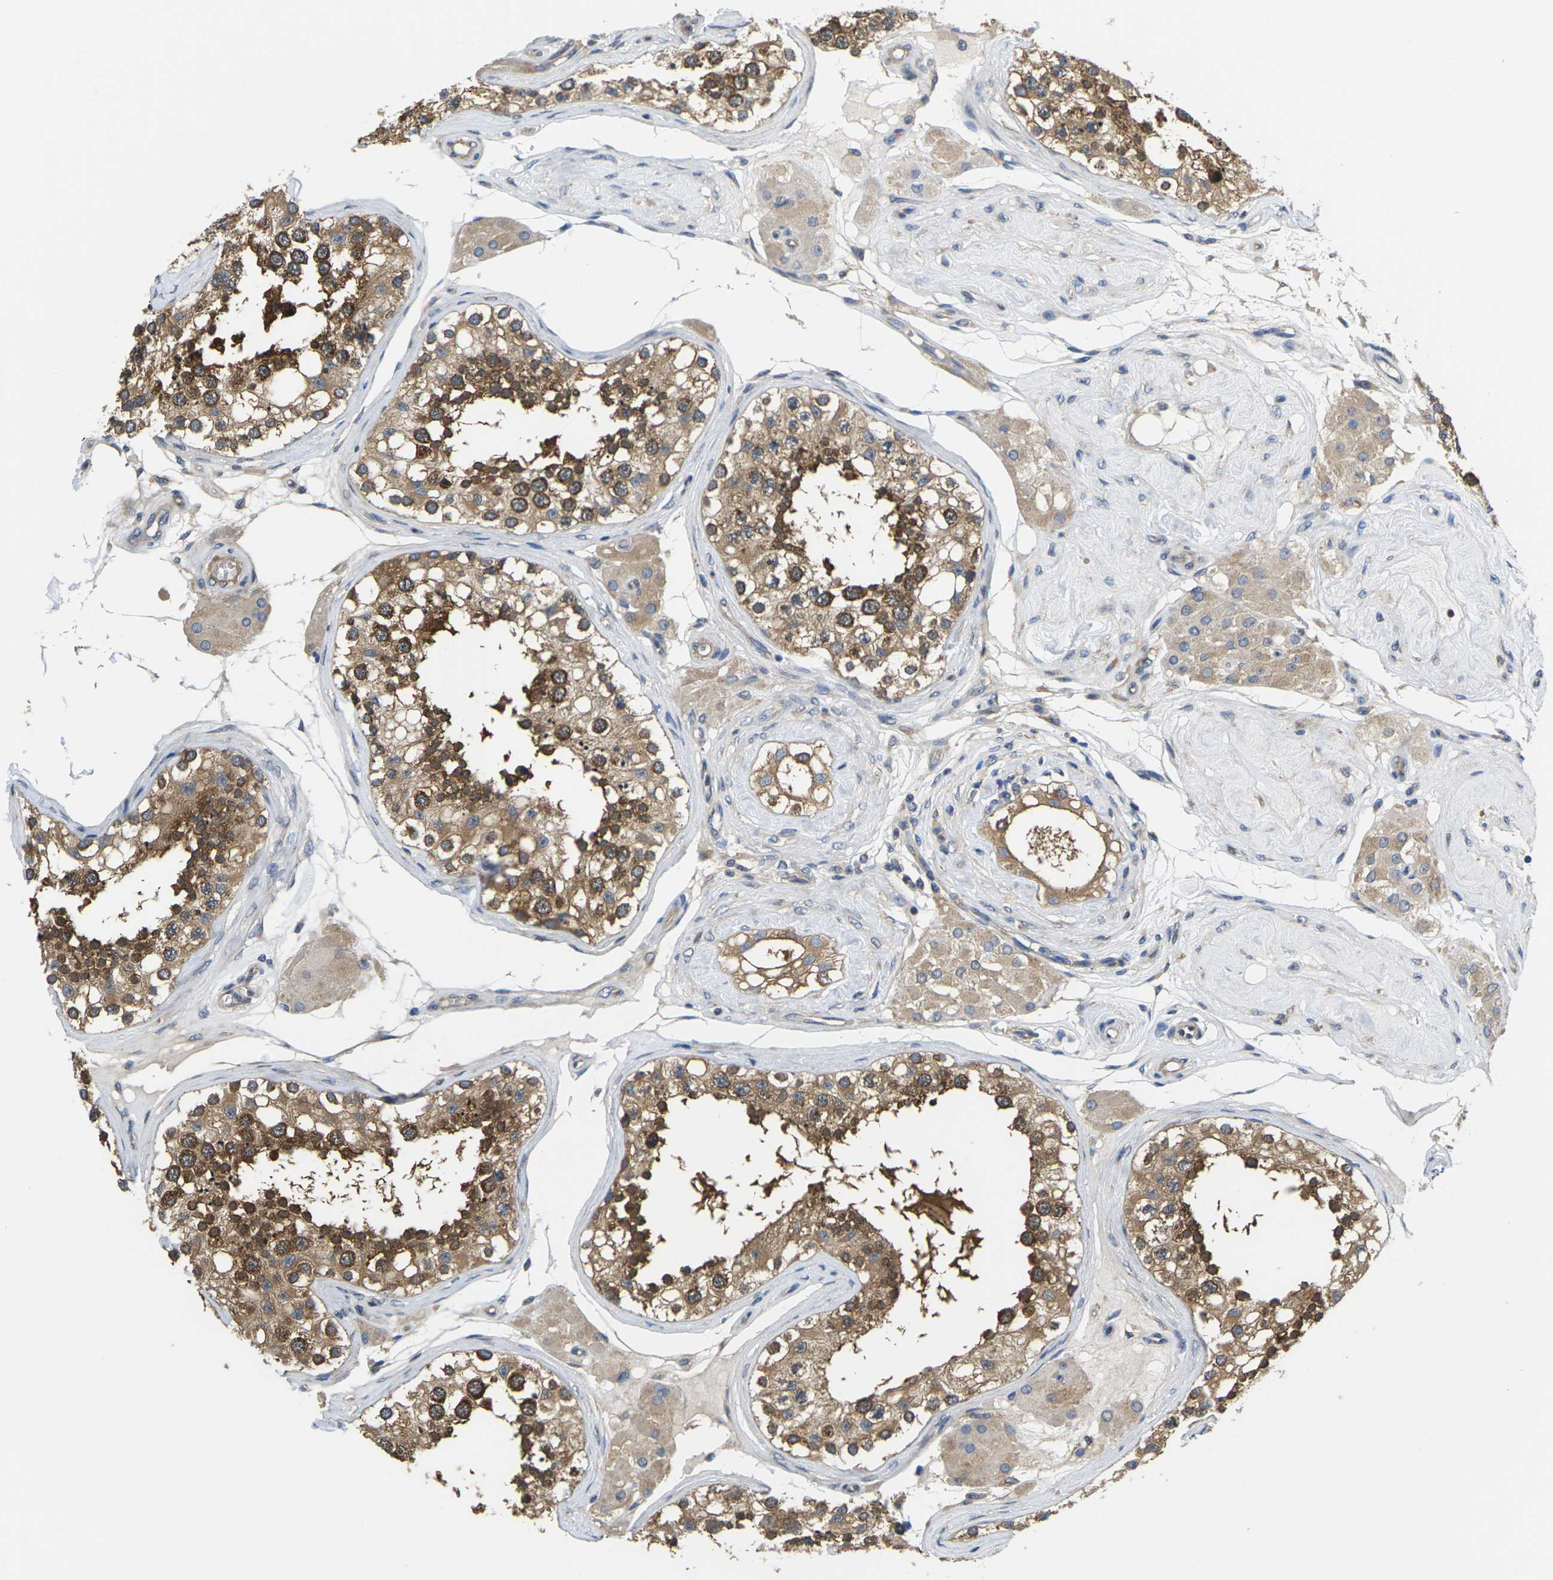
{"staining": {"intensity": "strong", "quantity": ">75%", "location": "cytoplasmic/membranous"}, "tissue": "testis", "cell_type": "Cells in seminiferous ducts", "image_type": "normal", "snomed": [{"axis": "morphology", "description": "Normal tissue, NOS"}, {"axis": "topography", "description": "Testis"}], "caption": "Brown immunohistochemical staining in unremarkable human testis shows strong cytoplasmic/membranous positivity in approximately >75% of cells in seminiferous ducts.", "gene": "TMCC2", "patient": {"sex": "male", "age": 68}}